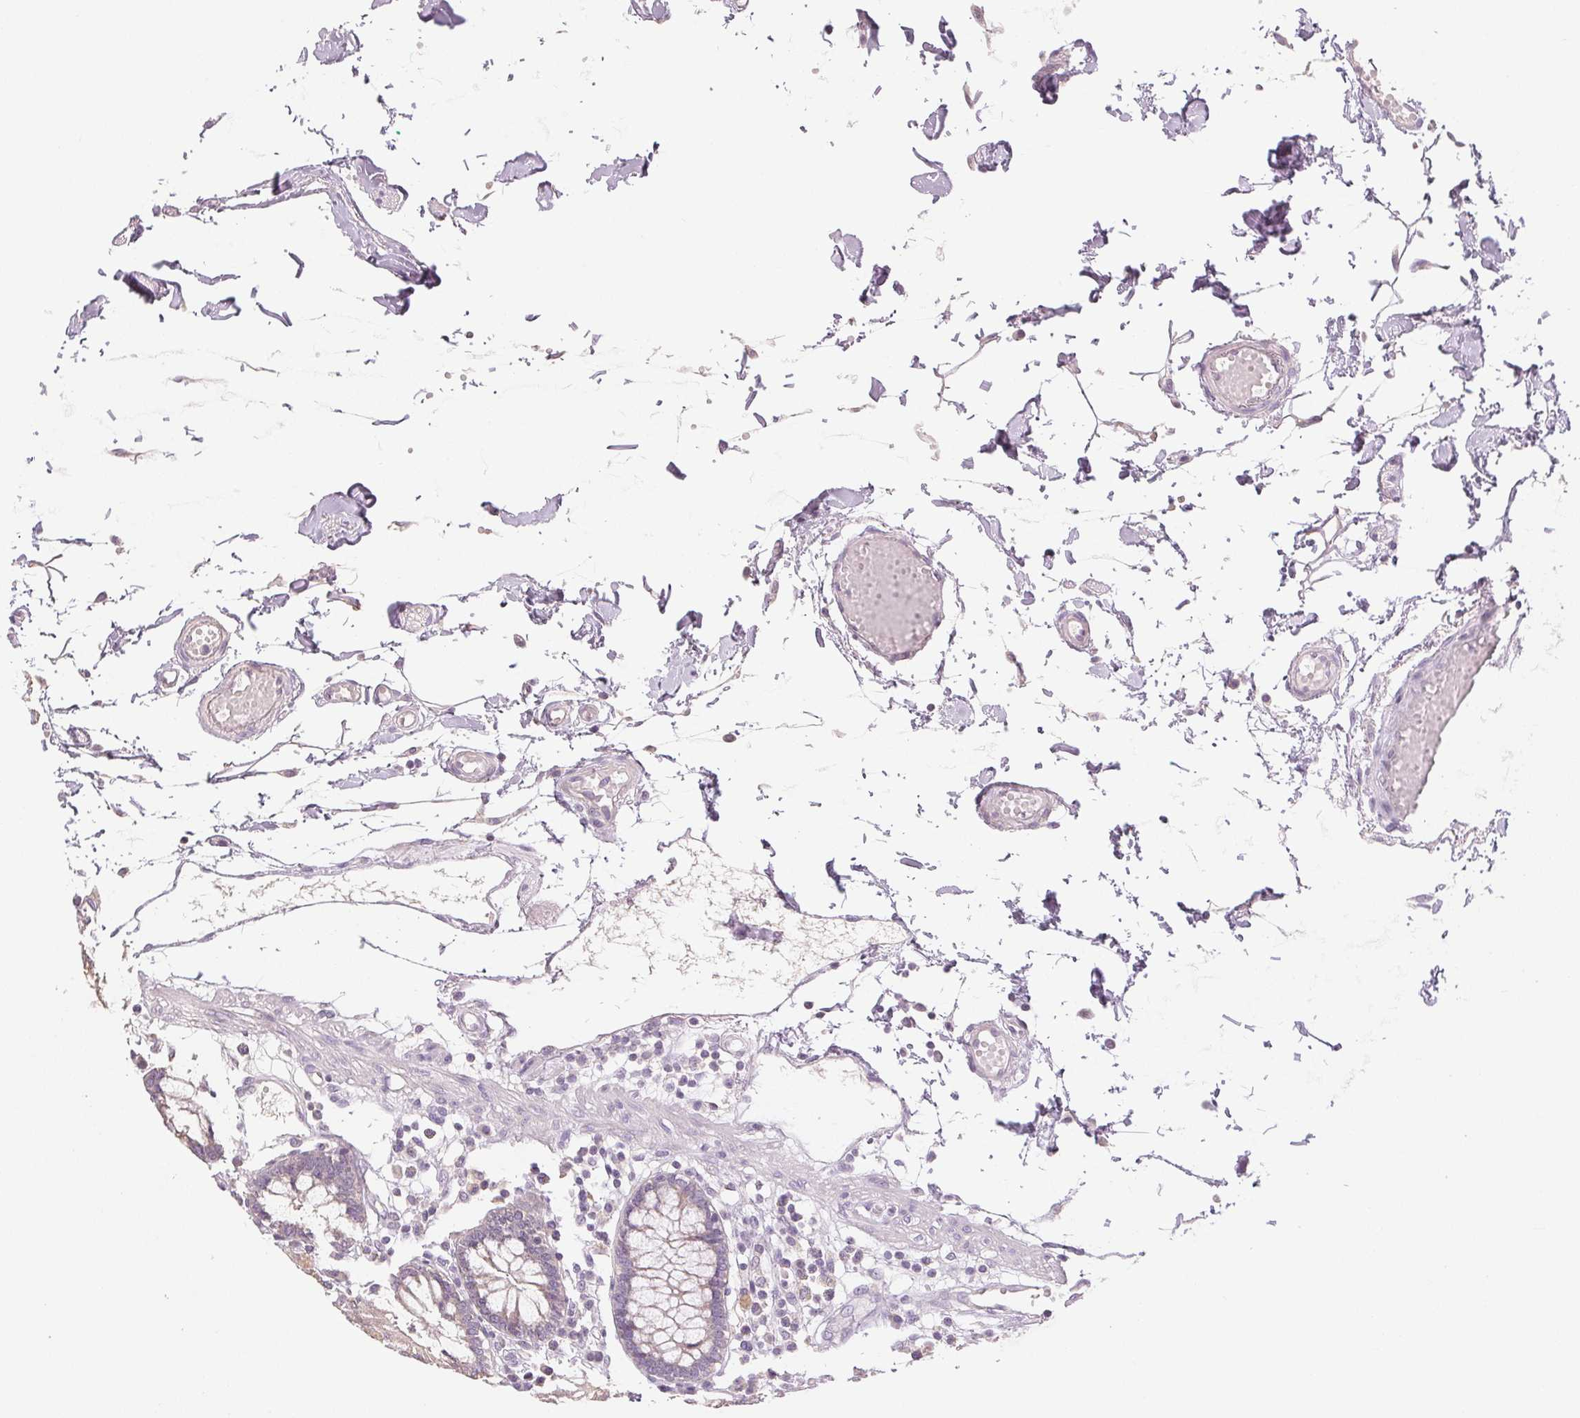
{"staining": {"intensity": "negative", "quantity": "none", "location": "none"}, "tissue": "colon", "cell_type": "Endothelial cells", "image_type": "normal", "snomed": [{"axis": "morphology", "description": "Normal tissue, NOS"}, {"axis": "morphology", "description": "Adenocarcinoma, NOS"}, {"axis": "topography", "description": "Colon"}], "caption": "An IHC histopathology image of normal colon is shown. There is no staining in endothelial cells of colon.", "gene": "COX14", "patient": {"sex": "male", "age": 83}}